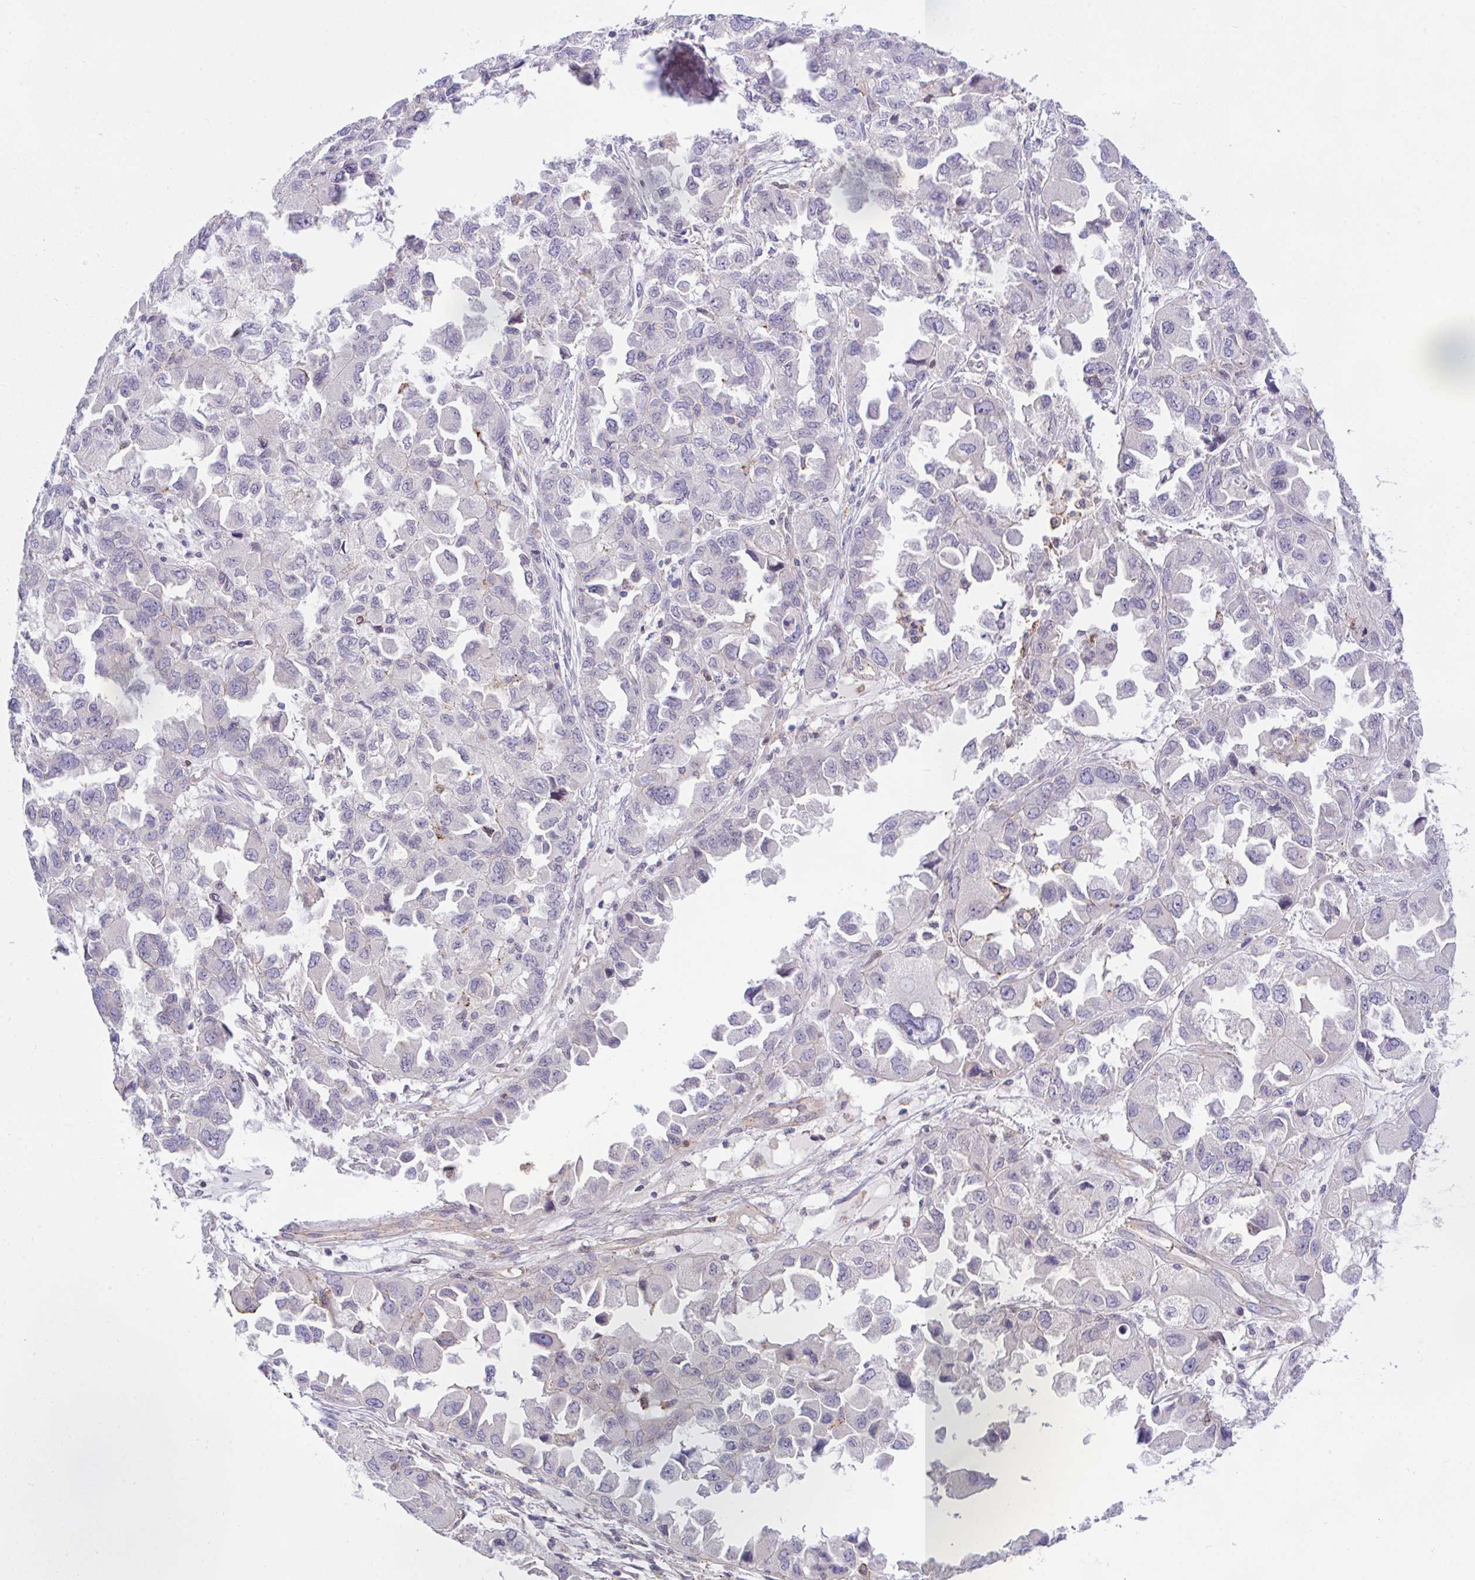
{"staining": {"intensity": "negative", "quantity": "none", "location": "none"}, "tissue": "ovarian cancer", "cell_type": "Tumor cells", "image_type": "cancer", "snomed": [{"axis": "morphology", "description": "Cystadenocarcinoma, serous, NOS"}, {"axis": "topography", "description": "Ovary"}], "caption": "Immunohistochemistry histopathology image of human serous cystadenocarcinoma (ovarian) stained for a protein (brown), which demonstrates no expression in tumor cells. (DAB immunohistochemistry, high magnification).", "gene": "ZBED3", "patient": {"sex": "female", "age": 84}}